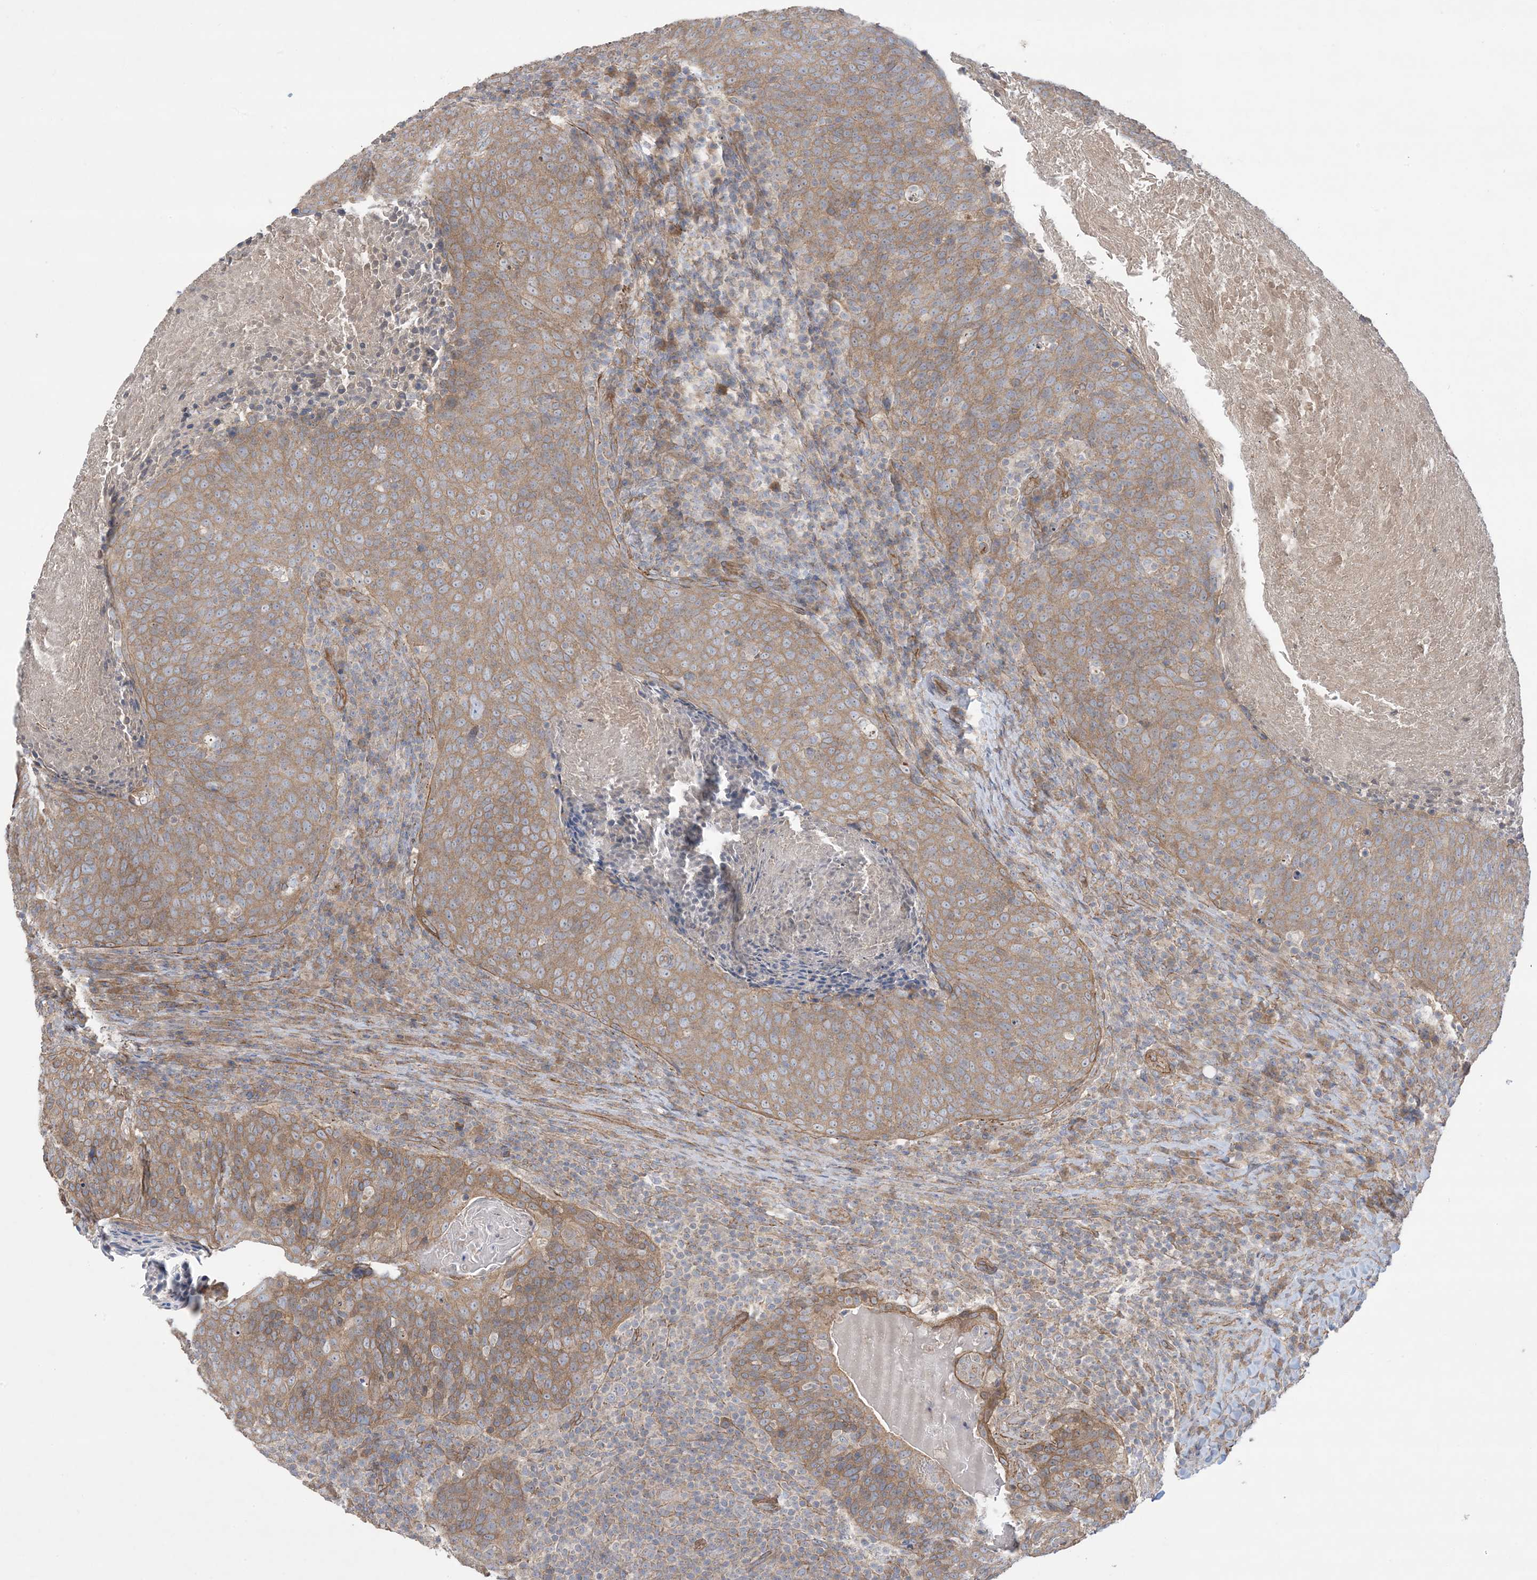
{"staining": {"intensity": "moderate", "quantity": ">75%", "location": "cytoplasmic/membranous"}, "tissue": "head and neck cancer", "cell_type": "Tumor cells", "image_type": "cancer", "snomed": [{"axis": "morphology", "description": "Squamous cell carcinoma, NOS"}, {"axis": "morphology", "description": "Squamous cell carcinoma, metastatic, NOS"}, {"axis": "topography", "description": "Lymph node"}, {"axis": "topography", "description": "Head-Neck"}], "caption": "DAB (3,3'-diaminobenzidine) immunohistochemical staining of human head and neck metastatic squamous cell carcinoma reveals moderate cytoplasmic/membranous protein staining in about >75% of tumor cells.", "gene": "CCNY", "patient": {"sex": "male", "age": 62}}